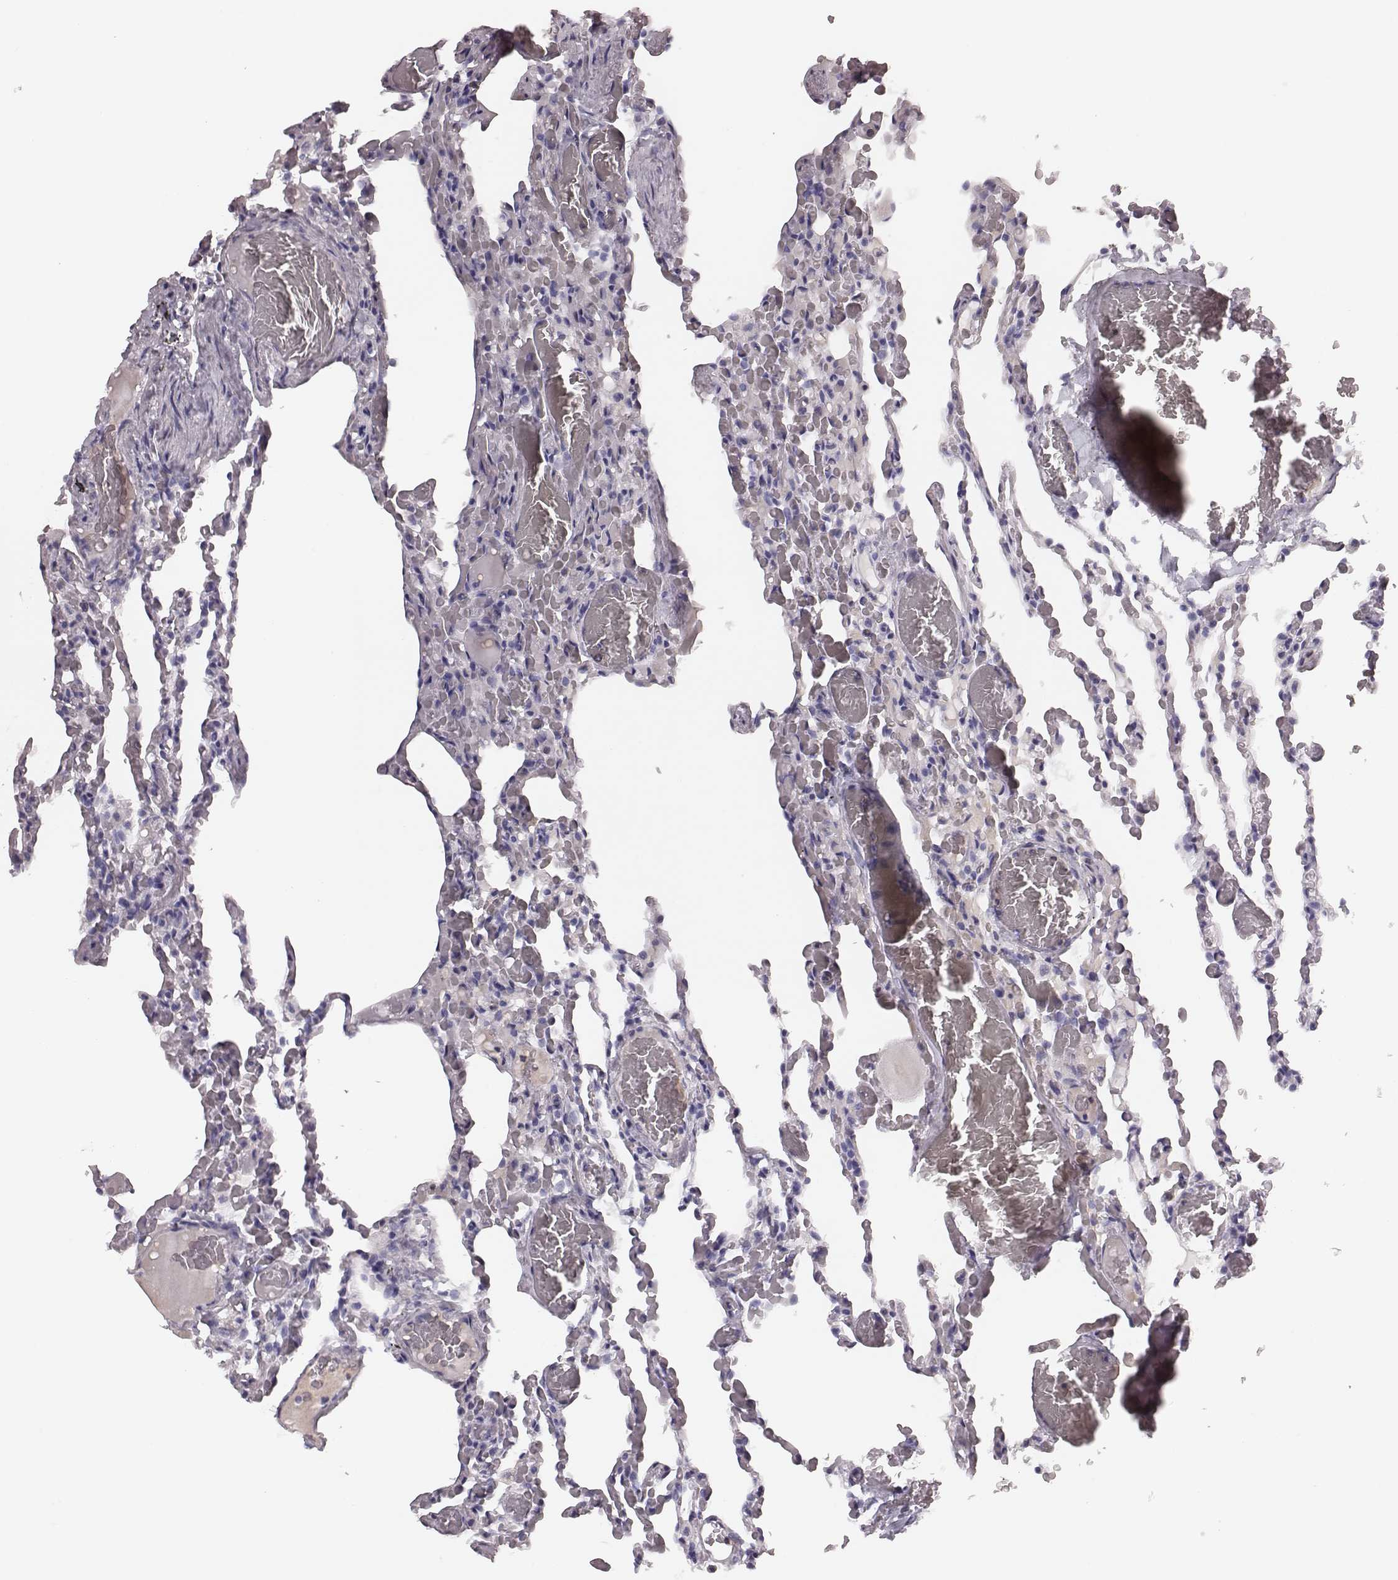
{"staining": {"intensity": "negative", "quantity": "none", "location": "none"}, "tissue": "lung", "cell_type": "Alveolar cells", "image_type": "normal", "snomed": [{"axis": "morphology", "description": "Normal tissue, NOS"}, {"axis": "topography", "description": "Lung"}], "caption": "Immunohistochemistry of unremarkable lung demonstrates no expression in alveolar cells. (DAB (3,3'-diaminobenzidine) immunohistochemistry (IHC) with hematoxylin counter stain).", "gene": "CSH1", "patient": {"sex": "female", "age": 43}}